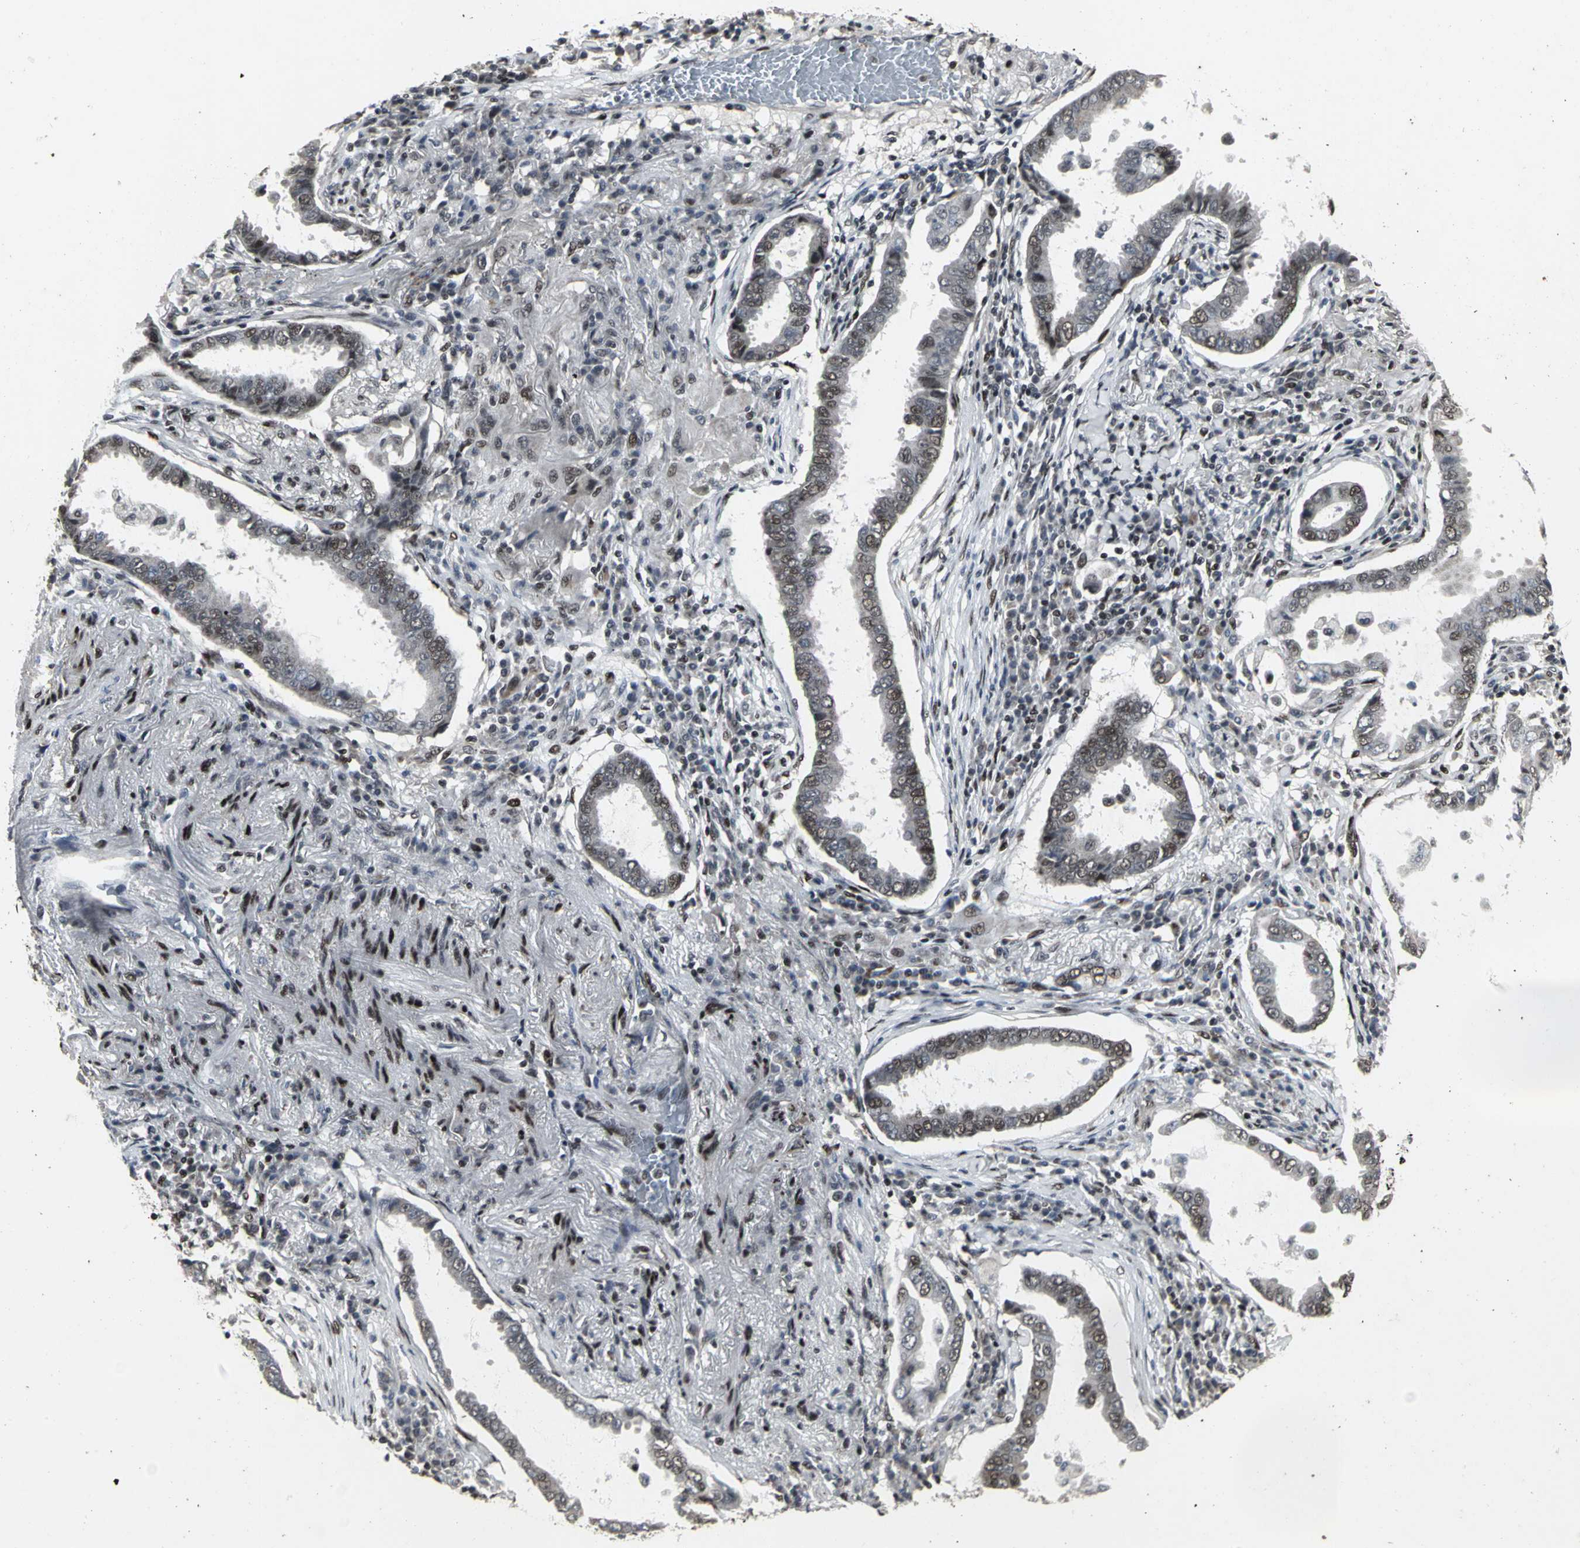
{"staining": {"intensity": "moderate", "quantity": "25%-75%", "location": "nuclear"}, "tissue": "lung cancer", "cell_type": "Tumor cells", "image_type": "cancer", "snomed": [{"axis": "morphology", "description": "Normal tissue, NOS"}, {"axis": "morphology", "description": "Inflammation, NOS"}, {"axis": "morphology", "description": "Adenocarcinoma, NOS"}, {"axis": "topography", "description": "Lung"}], "caption": "This is an image of immunohistochemistry (IHC) staining of lung adenocarcinoma, which shows moderate expression in the nuclear of tumor cells.", "gene": "SRF", "patient": {"sex": "female", "age": 64}}